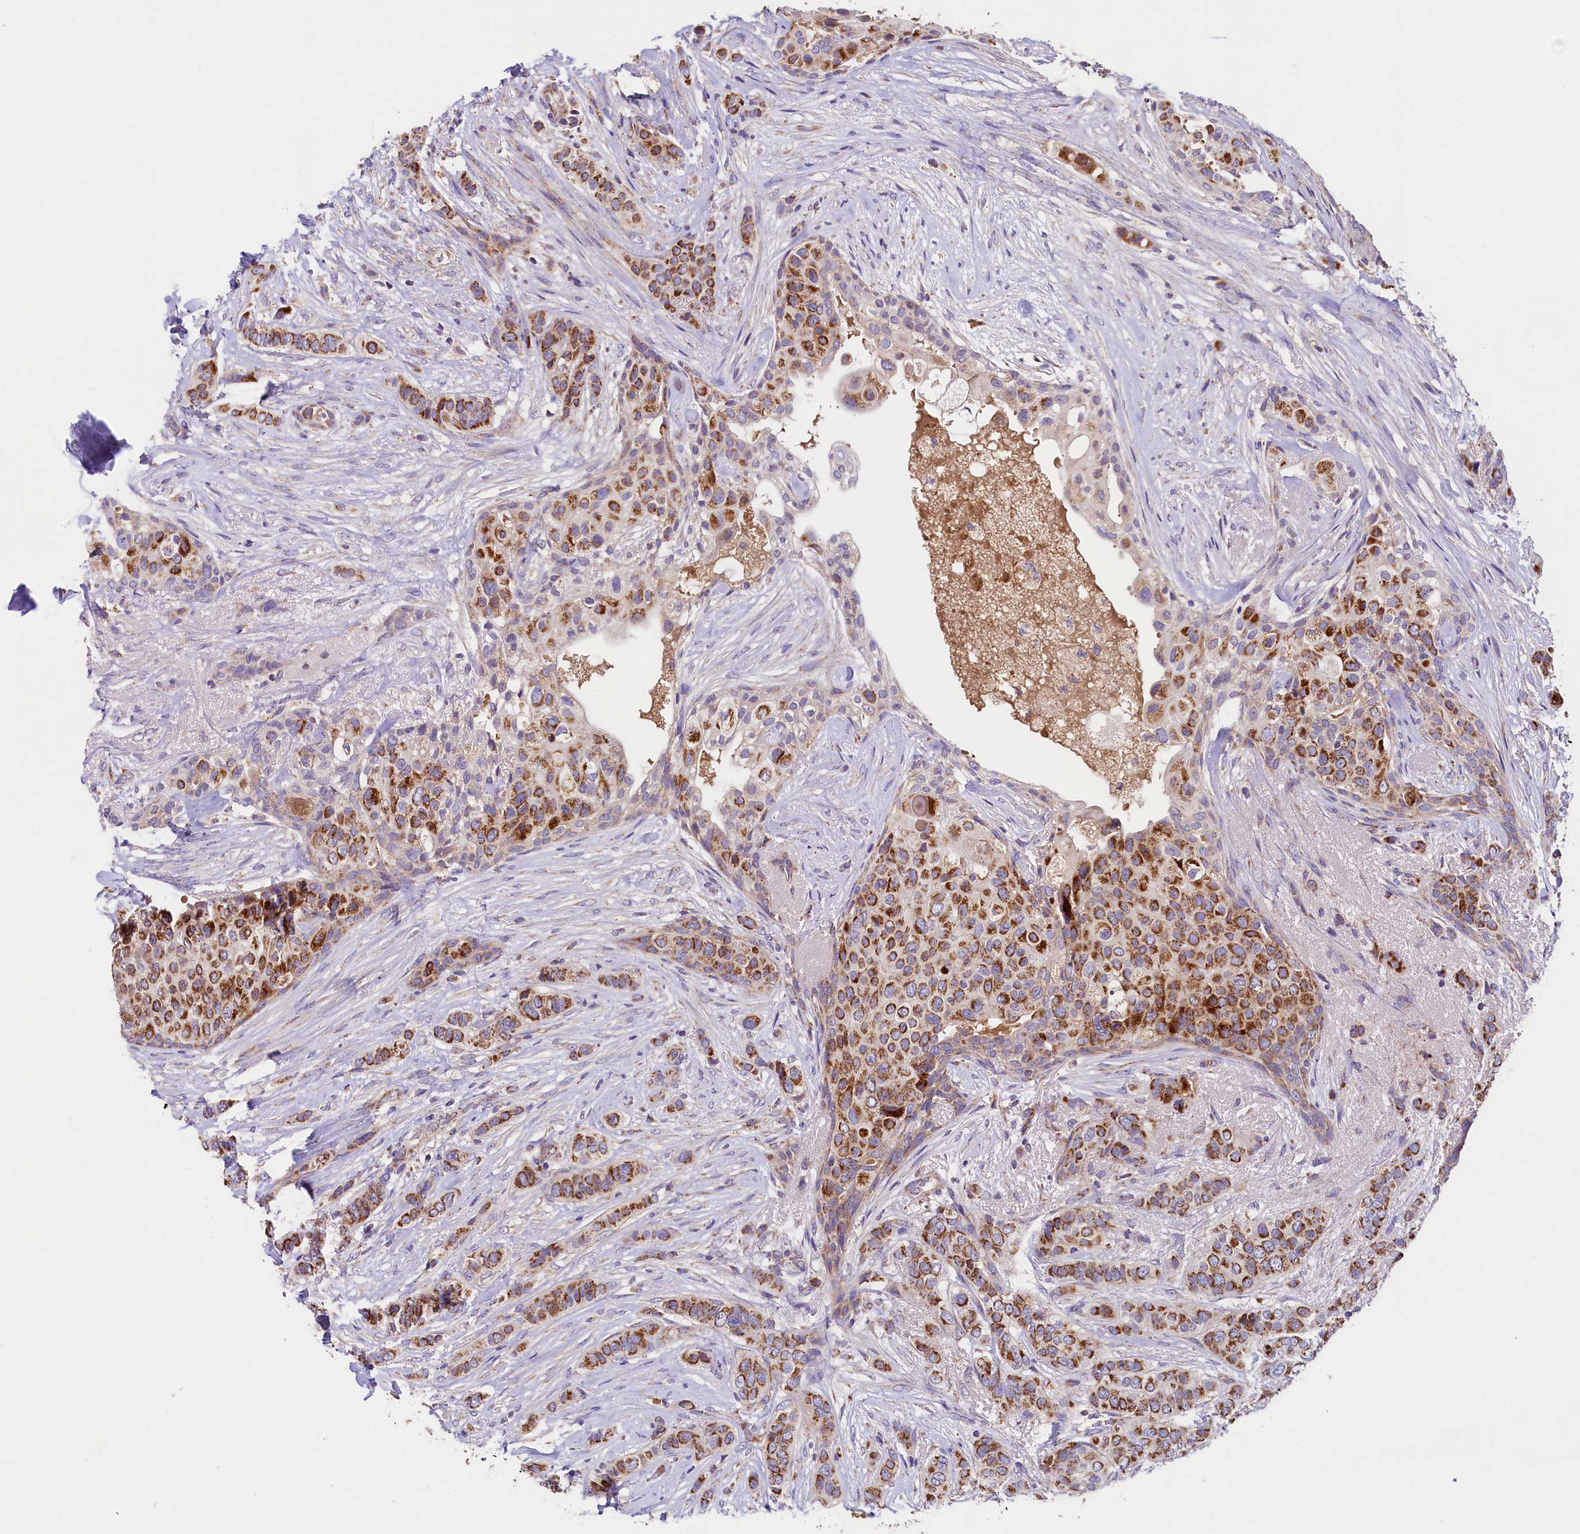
{"staining": {"intensity": "strong", "quantity": ">75%", "location": "cytoplasmic/membranous"}, "tissue": "breast cancer", "cell_type": "Tumor cells", "image_type": "cancer", "snomed": [{"axis": "morphology", "description": "Lobular carcinoma"}, {"axis": "topography", "description": "Breast"}], "caption": "This image exhibits IHC staining of breast cancer (lobular carcinoma), with high strong cytoplasmic/membranous positivity in about >75% of tumor cells.", "gene": "PMPCB", "patient": {"sex": "female", "age": 51}}